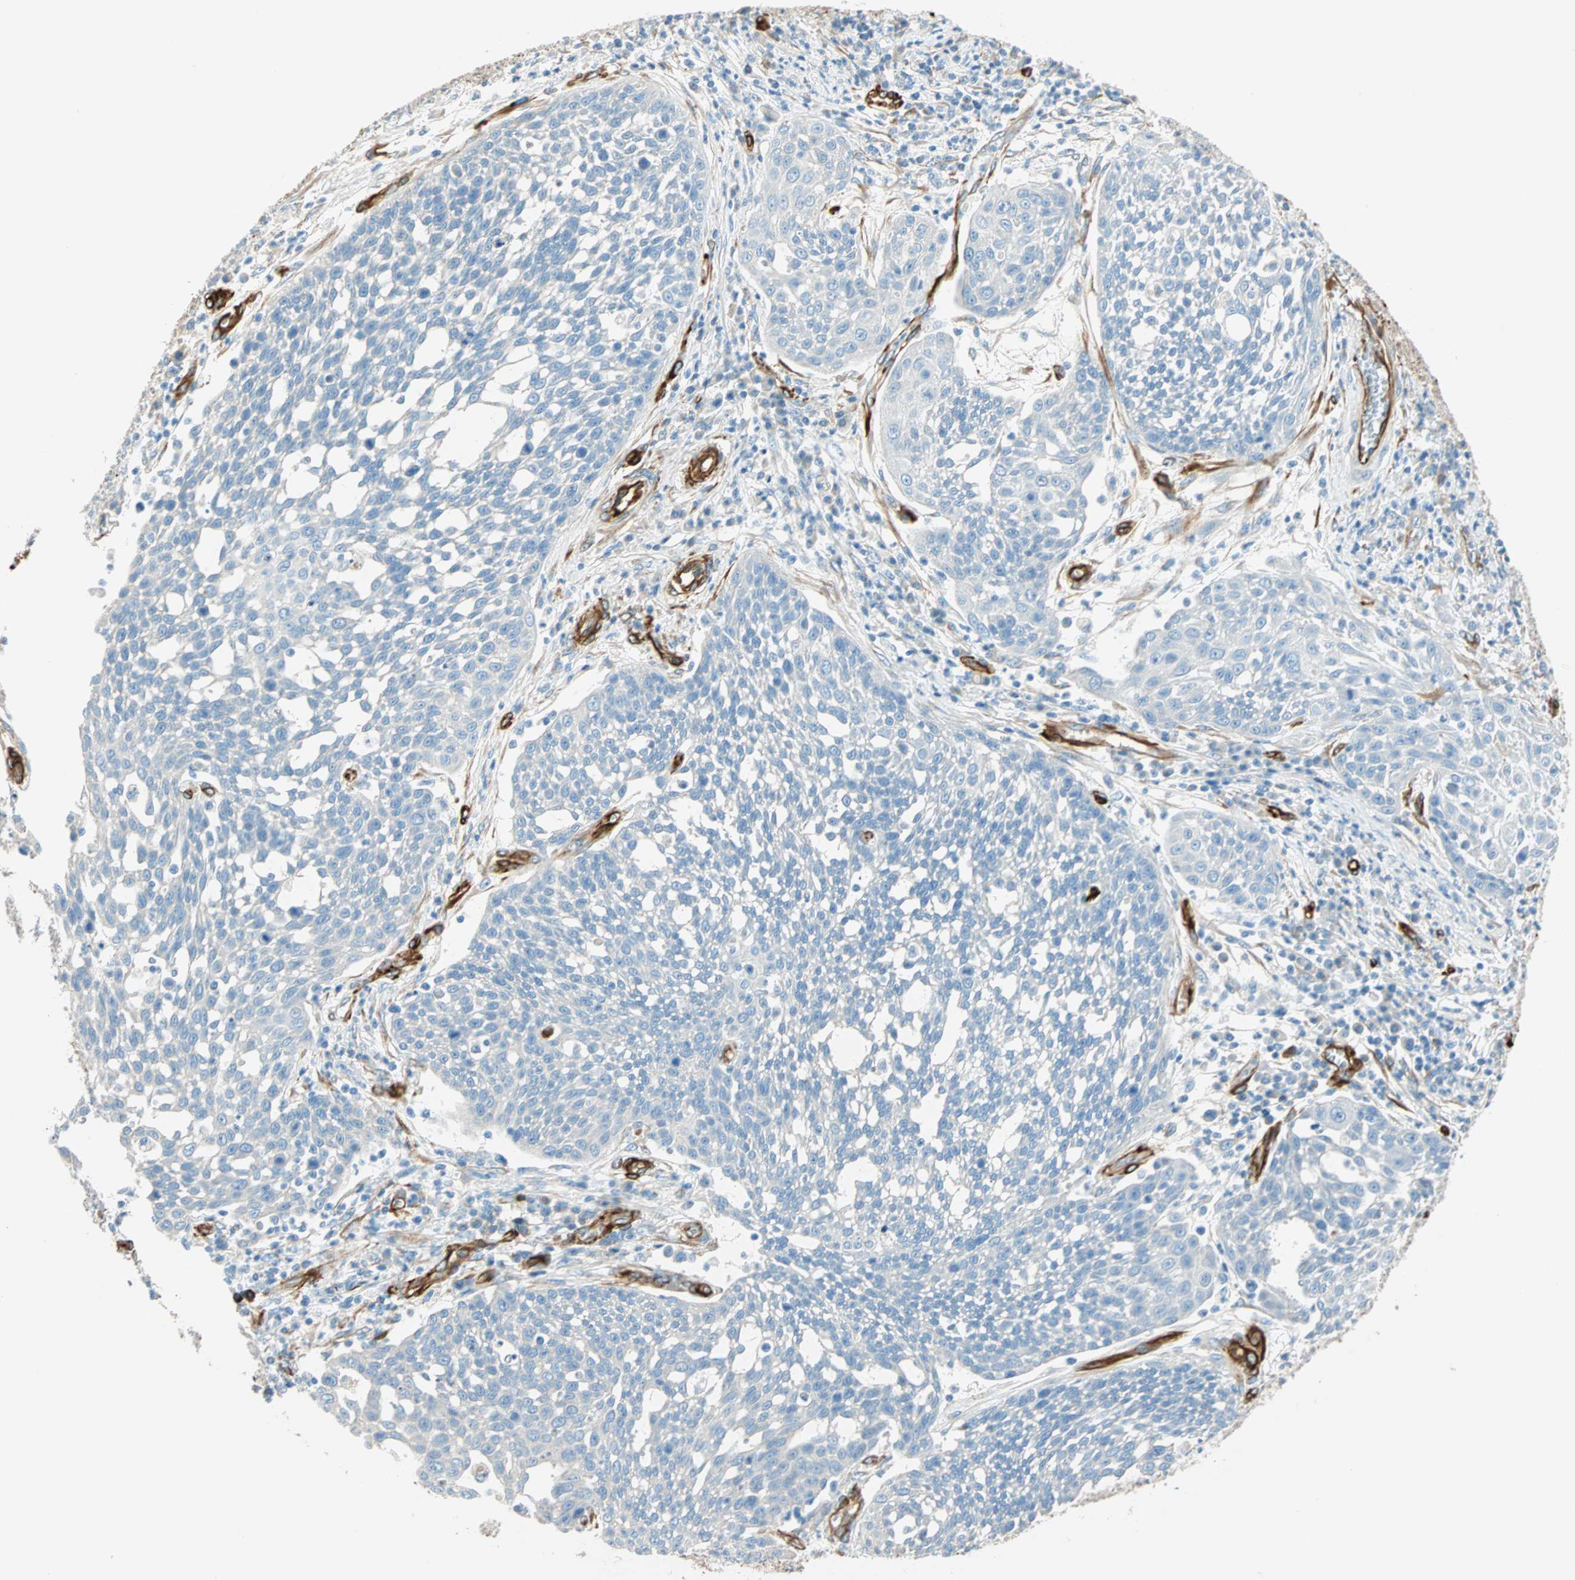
{"staining": {"intensity": "negative", "quantity": "none", "location": "none"}, "tissue": "cervical cancer", "cell_type": "Tumor cells", "image_type": "cancer", "snomed": [{"axis": "morphology", "description": "Squamous cell carcinoma, NOS"}, {"axis": "topography", "description": "Cervix"}], "caption": "Immunohistochemical staining of squamous cell carcinoma (cervical) displays no significant expression in tumor cells. (IHC, brightfield microscopy, high magnification).", "gene": "NES", "patient": {"sex": "female", "age": 34}}